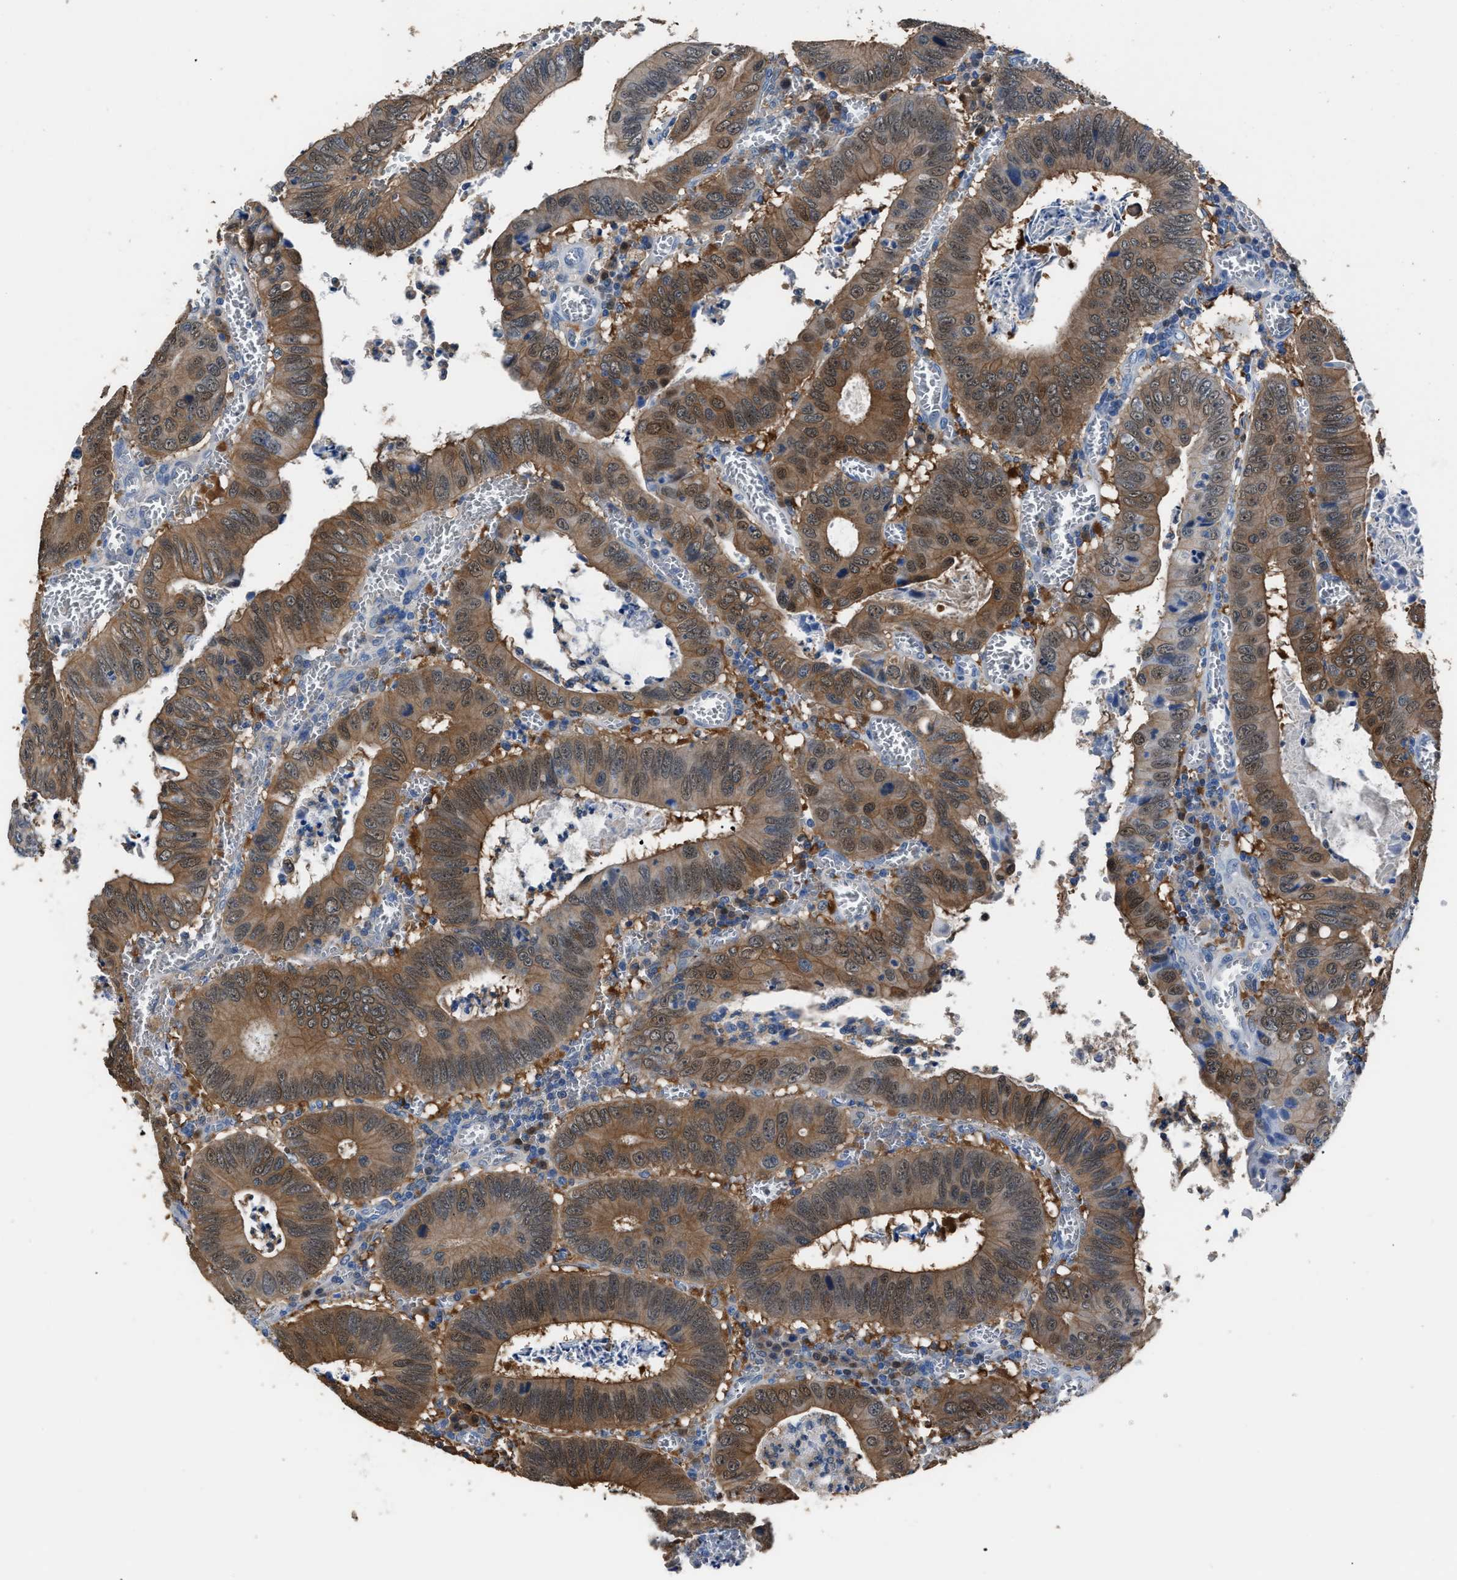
{"staining": {"intensity": "moderate", "quantity": ">75%", "location": "cytoplasmic/membranous"}, "tissue": "colorectal cancer", "cell_type": "Tumor cells", "image_type": "cancer", "snomed": [{"axis": "morphology", "description": "Inflammation, NOS"}, {"axis": "morphology", "description": "Adenocarcinoma, NOS"}, {"axis": "topography", "description": "Colon"}], "caption": "Adenocarcinoma (colorectal) tissue reveals moderate cytoplasmic/membranous expression in approximately >75% of tumor cells, visualized by immunohistochemistry.", "gene": "GSTP1", "patient": {"sex": "male", "age": 72}}